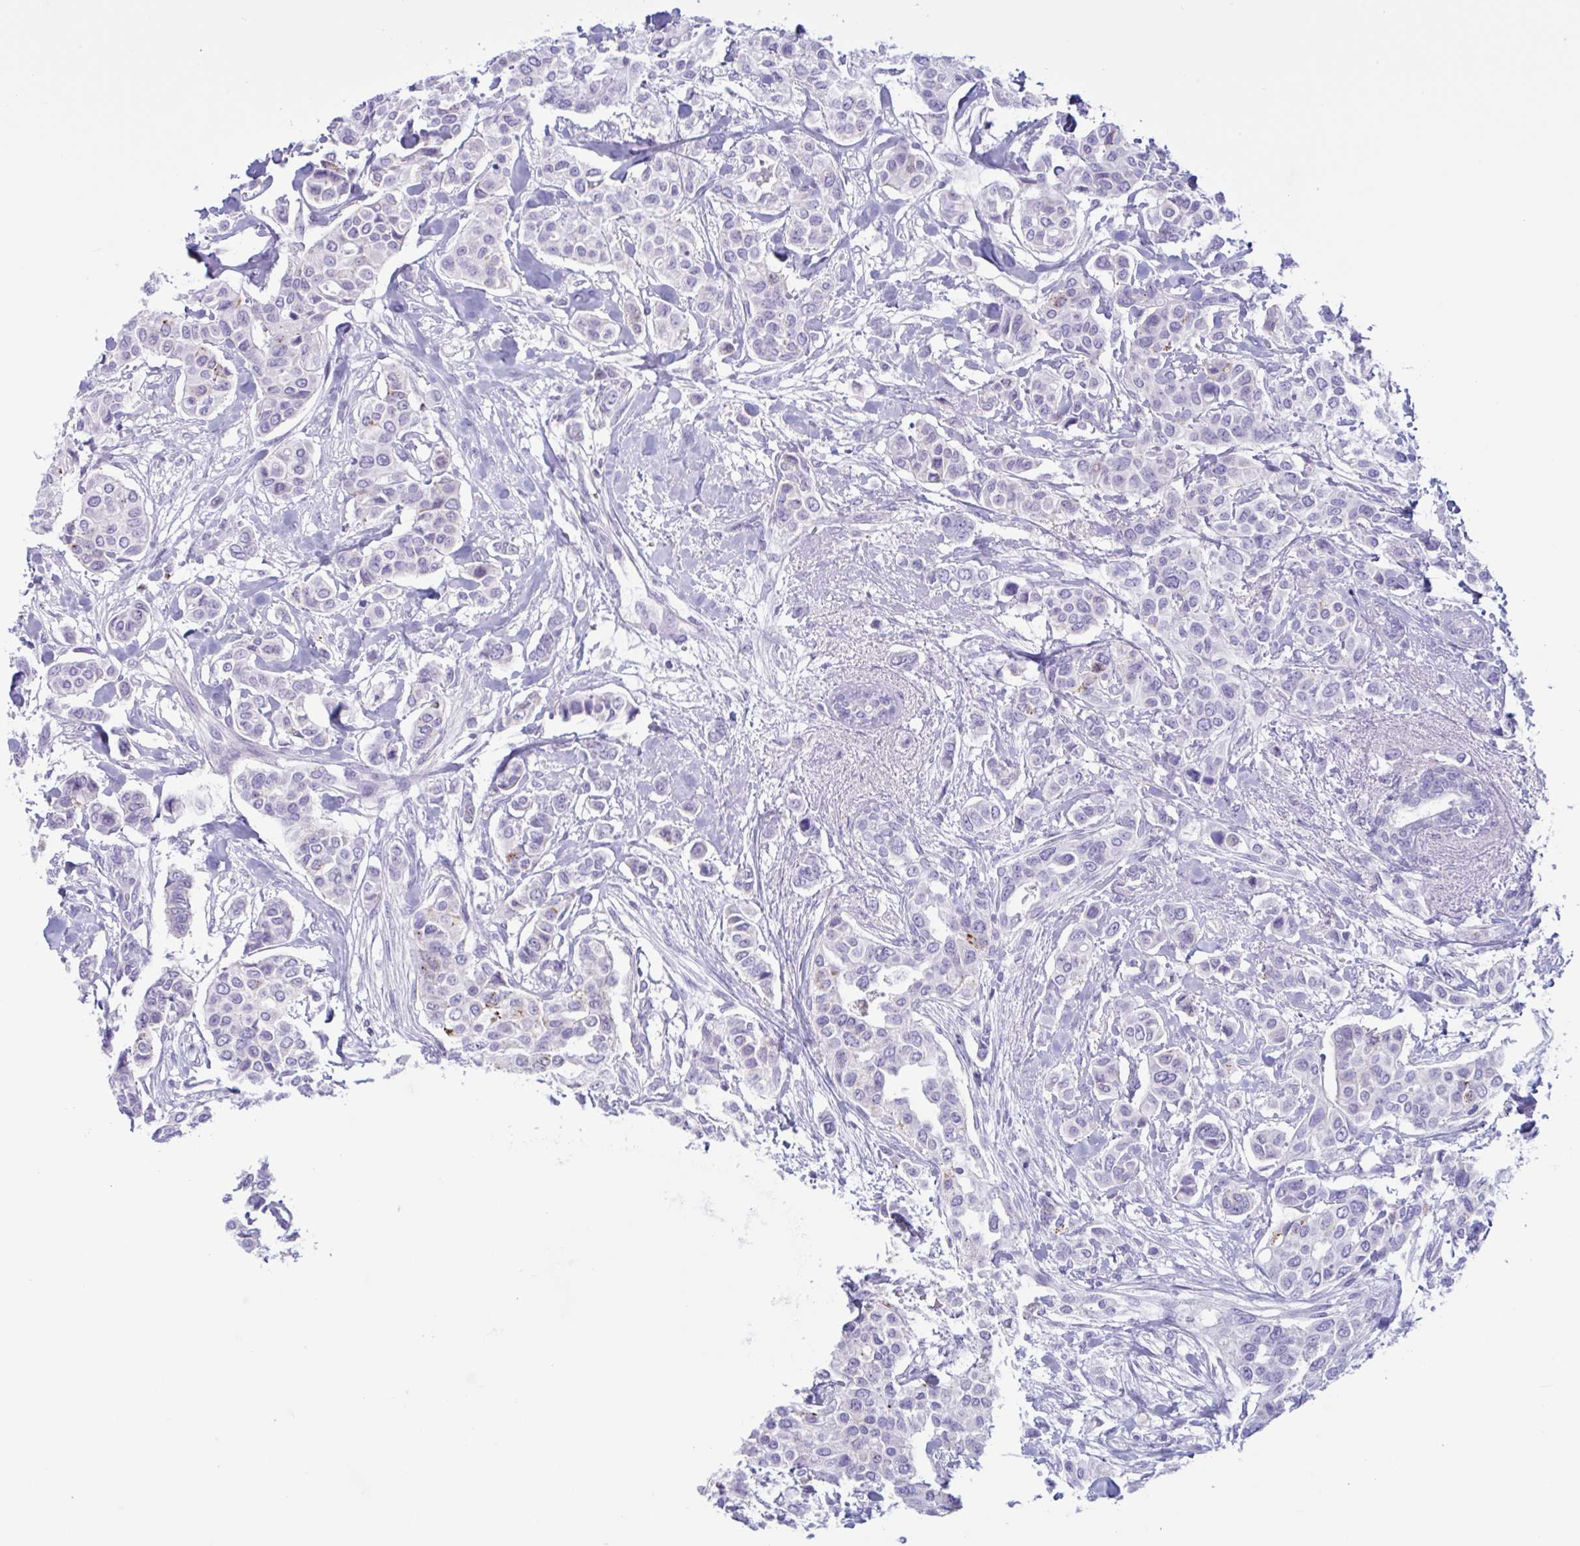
{"staining": {"intensity": "negative", "quantity": "none", "location": "none"}, "tissue": "breast cancer", "cell_type": "Tumor cells", "image_type": "cancer", "snomed": [{"axis": "morphology", "description": "Lobular carcinoma"}, {"axis": "topography", "description": "Breast"}], "caption": "Protein analysis of breast lobular carcinoma reveals no significant positivity in tumor cells. (DAB (3,3'-diaminobenzidine) immunohistochemistry with hematoxylin counter stain).", "gene": "XCL1", "patient": {"sex": "female", "age": 51}}